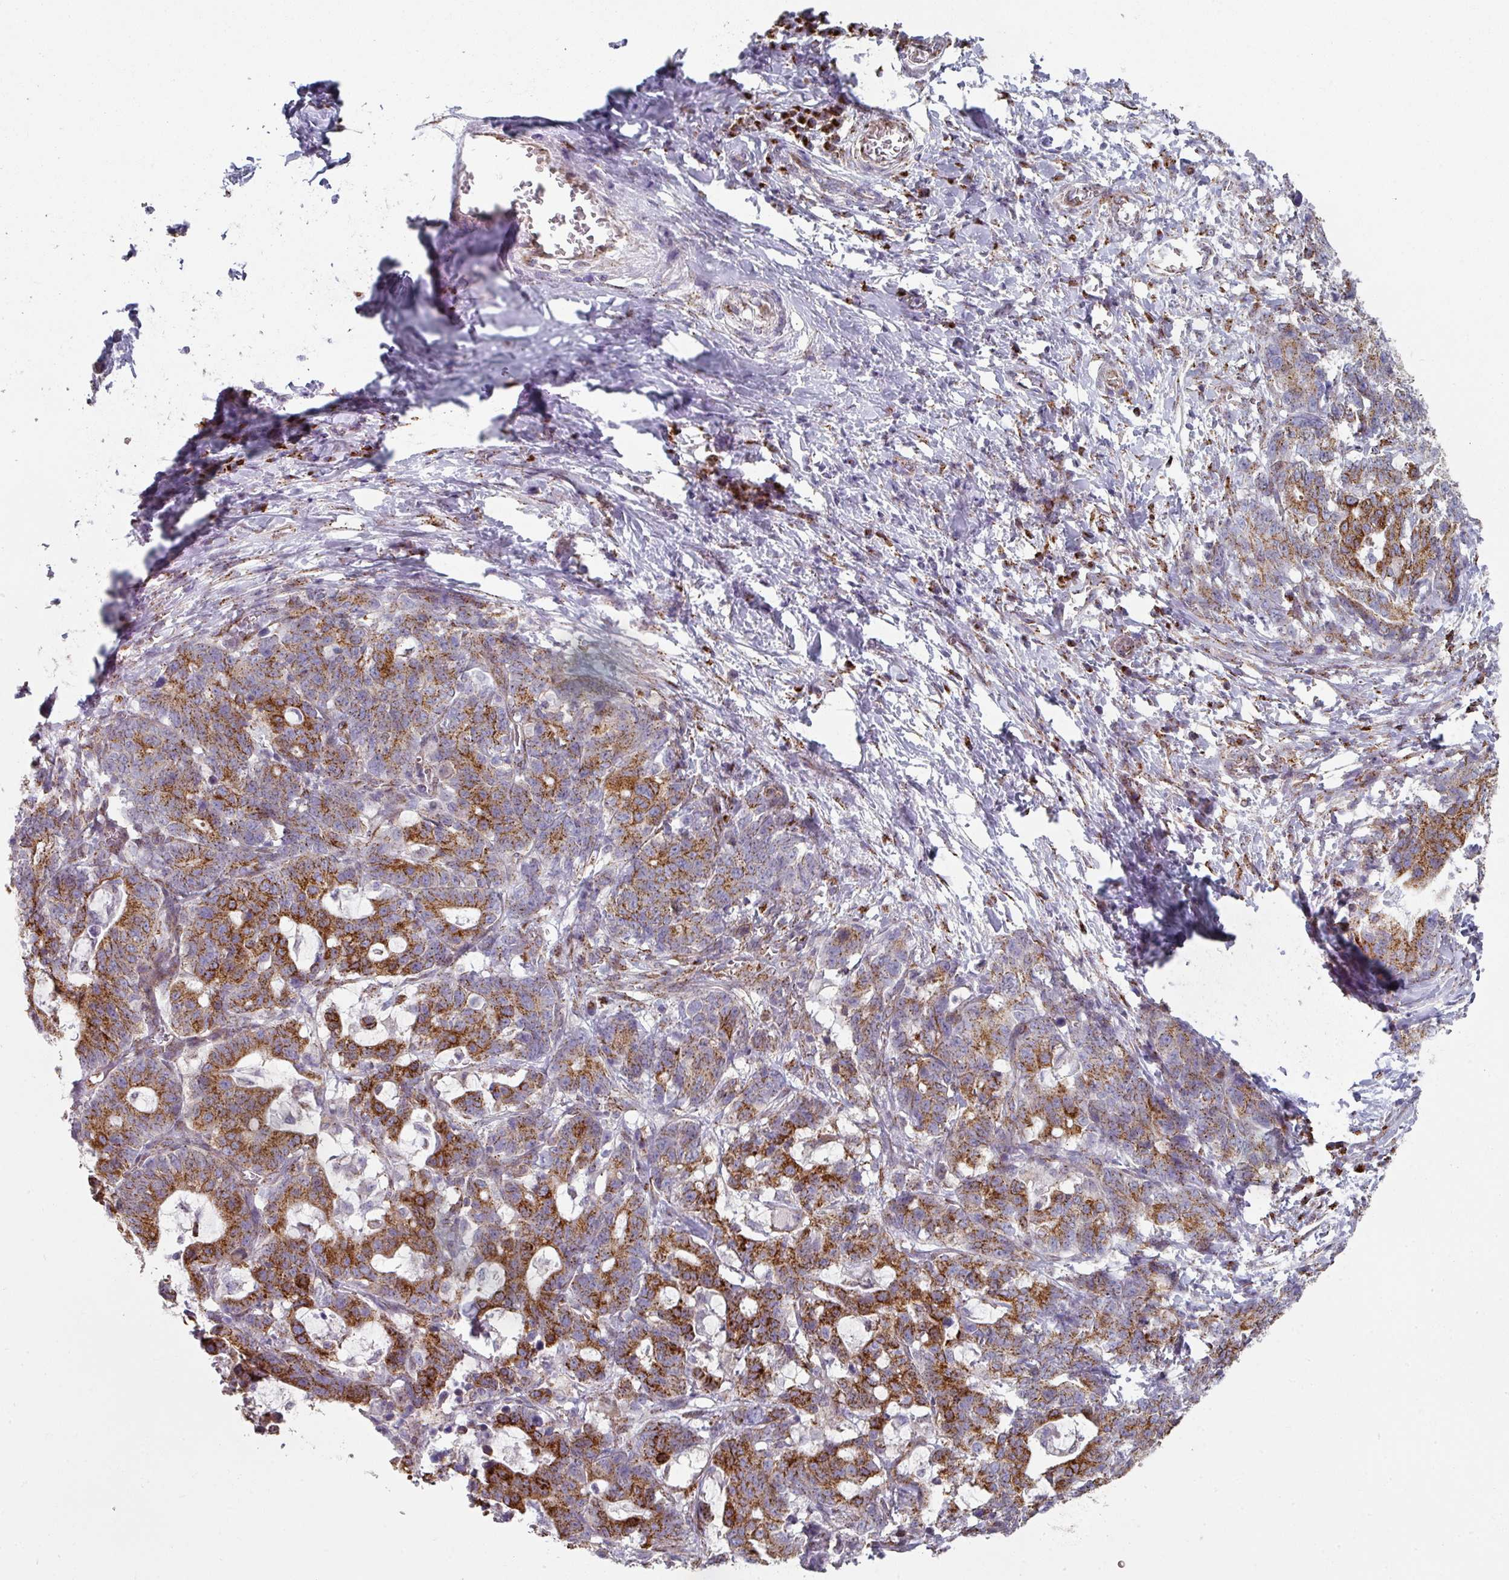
{"staining": {"intensity": "strong", "quantity": ">75%", "location": "cytoplasmic/membranous"}, "tissue": "stomach cancer", "cell_type": "Tumor cells", "image_type": "cancer", "snomed": [{"axis": "morphology", "description": "Normal tissue, NOS"}, {"axis": "morphology", "description": "Adenocarcinoma, NOS"}, {"axis": "topography", "description": "Stomach"}], "caption": "Stomach cancer tissue exhibits strong cytoplasmic/membranous positivity in approximately >75% of tumor cells", "gene": "CCDC85B", "patient": {"sex": "female", "age": 64}}